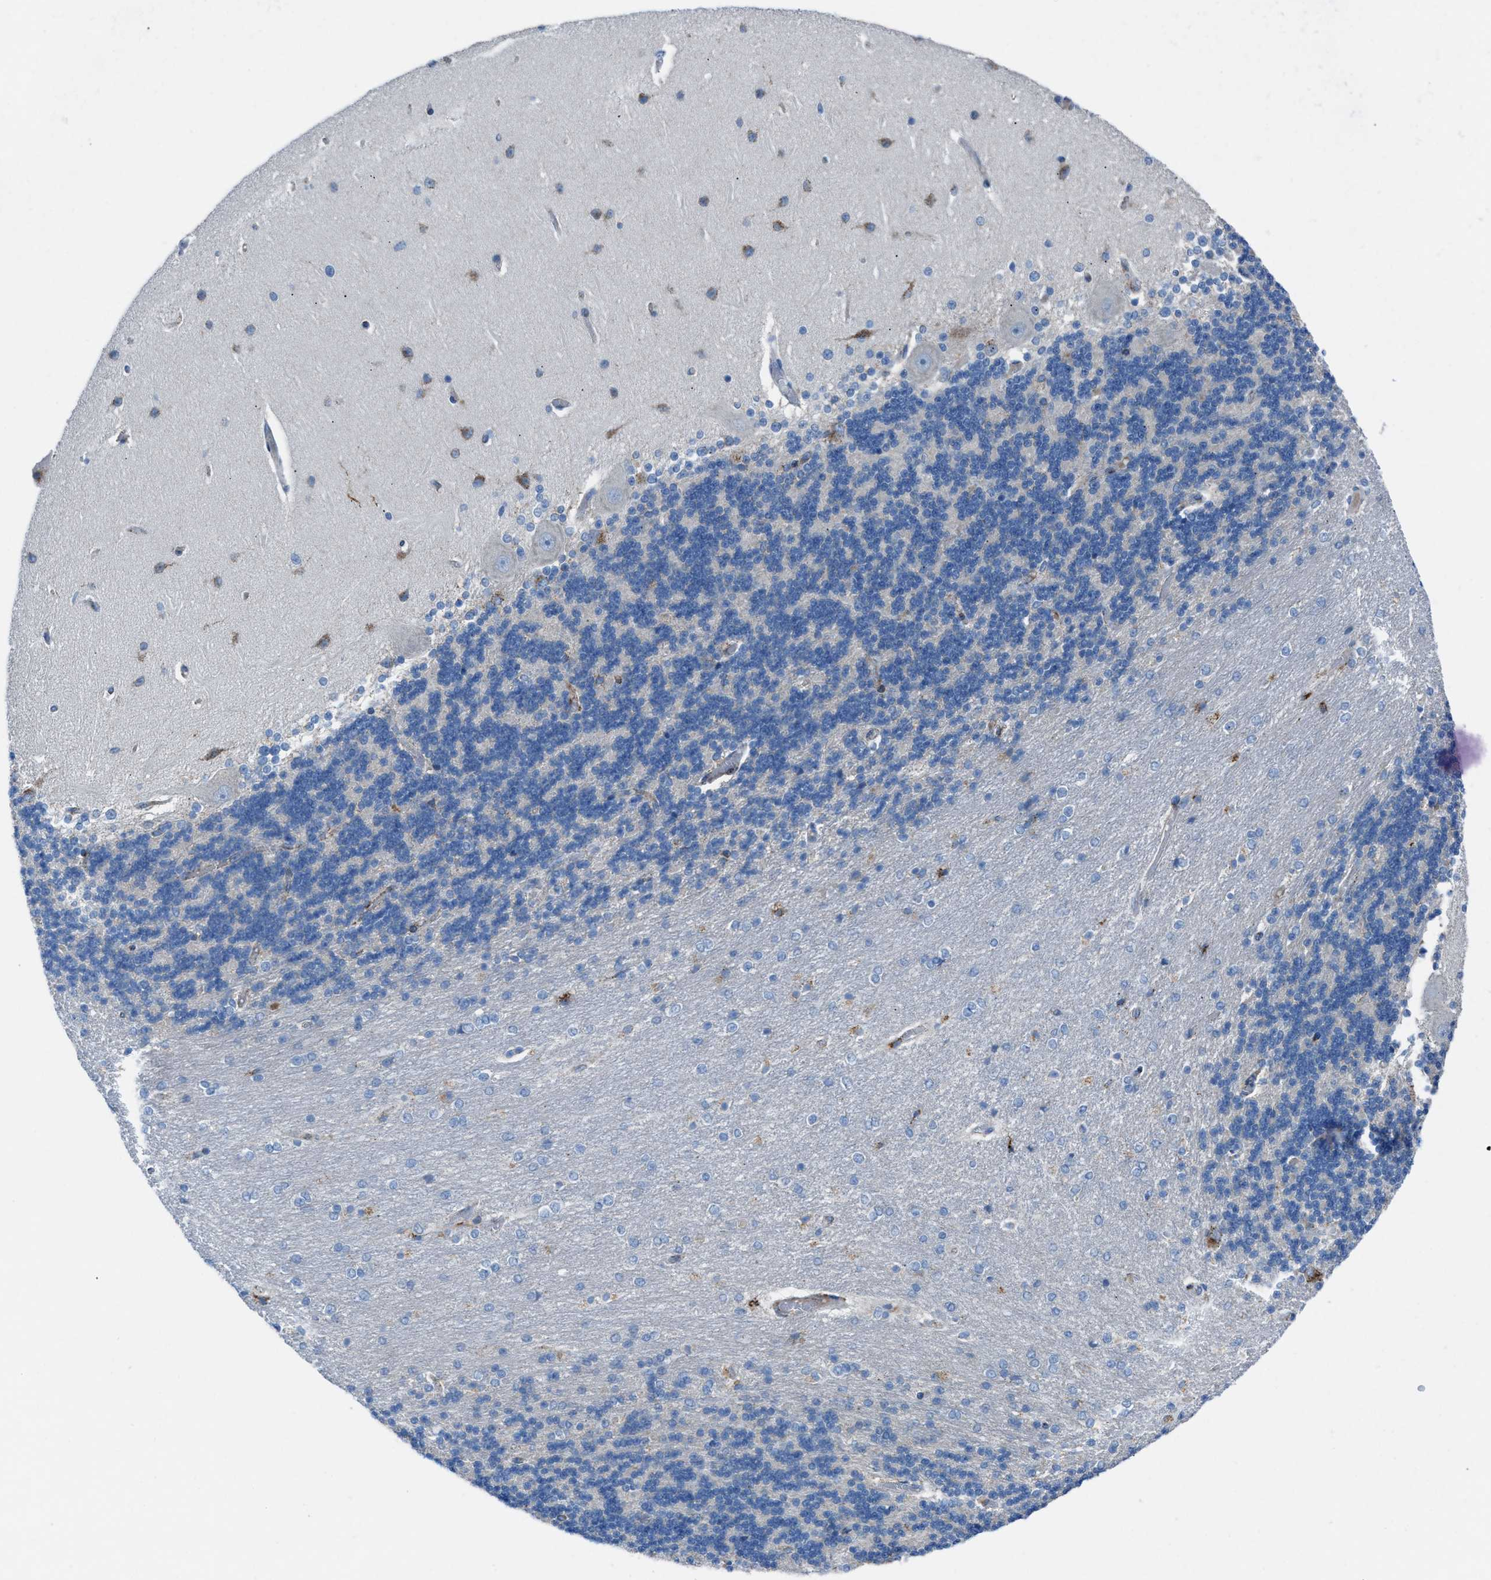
{"staining": {"intensity": "negative", "quantity": "none", "location": "none"}, "tissue": "cerebellum", "cell_type": "Cells in granular layer", "image_type": "normal", "snomed": [{"axis": "morphology", "description": "Normal tissue, NOS"}, {"axis": "topography", "description": "Cerebellum"}], "caption": "This is a histopathology image of immunohistochemistry staining of normal cerebellum, which shows no expression in cells in granular layer. (Stains: DAB immunohistochemistry (IHC) with hematoxylin counter stain, Microscopy: brightfield microscopy at high magnification).", "gene": "CD1B", "patient": {"sex": "female", "age": 54}}